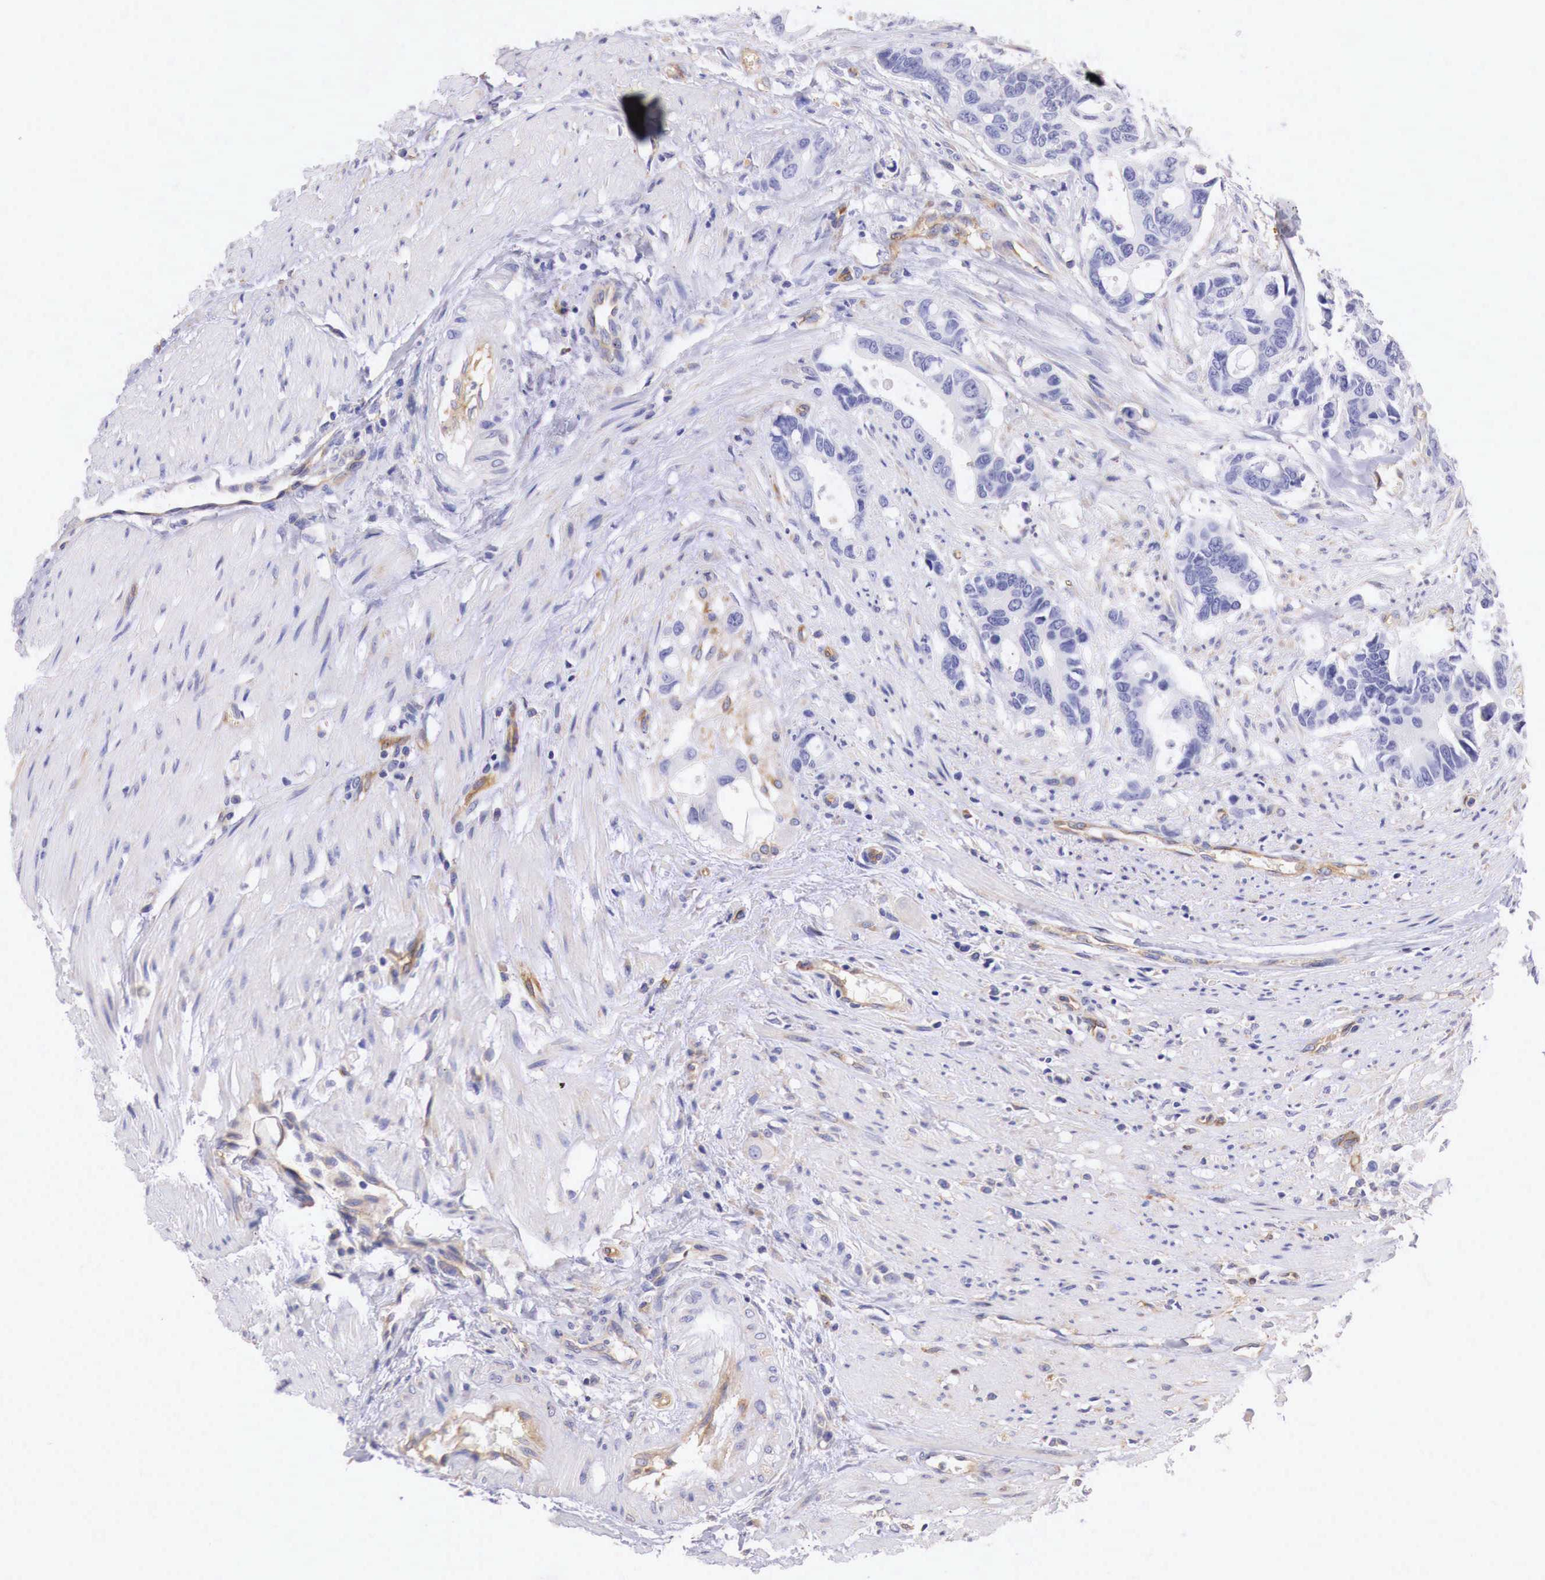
{"staining": {"intensity": "negative", "quantity": "none", "location": "none"}, "tissue": "colorectal cancer", "cell_type": "Tumor cells", "image_type": "cancer", "snomed": [{"axis": "morphology", "description": "Adenocarcinoma, NOS"}, {"axis": "topography", "description": "Colon"}], "caption": "DAB immunohistochemical staining of human adenocarcinoma (colorectal) reveals no significant positivity in tumor cells. Nuclei are stained in blue.", "gene": "RDX", "patient": {"sex": "male", "age": 49}}